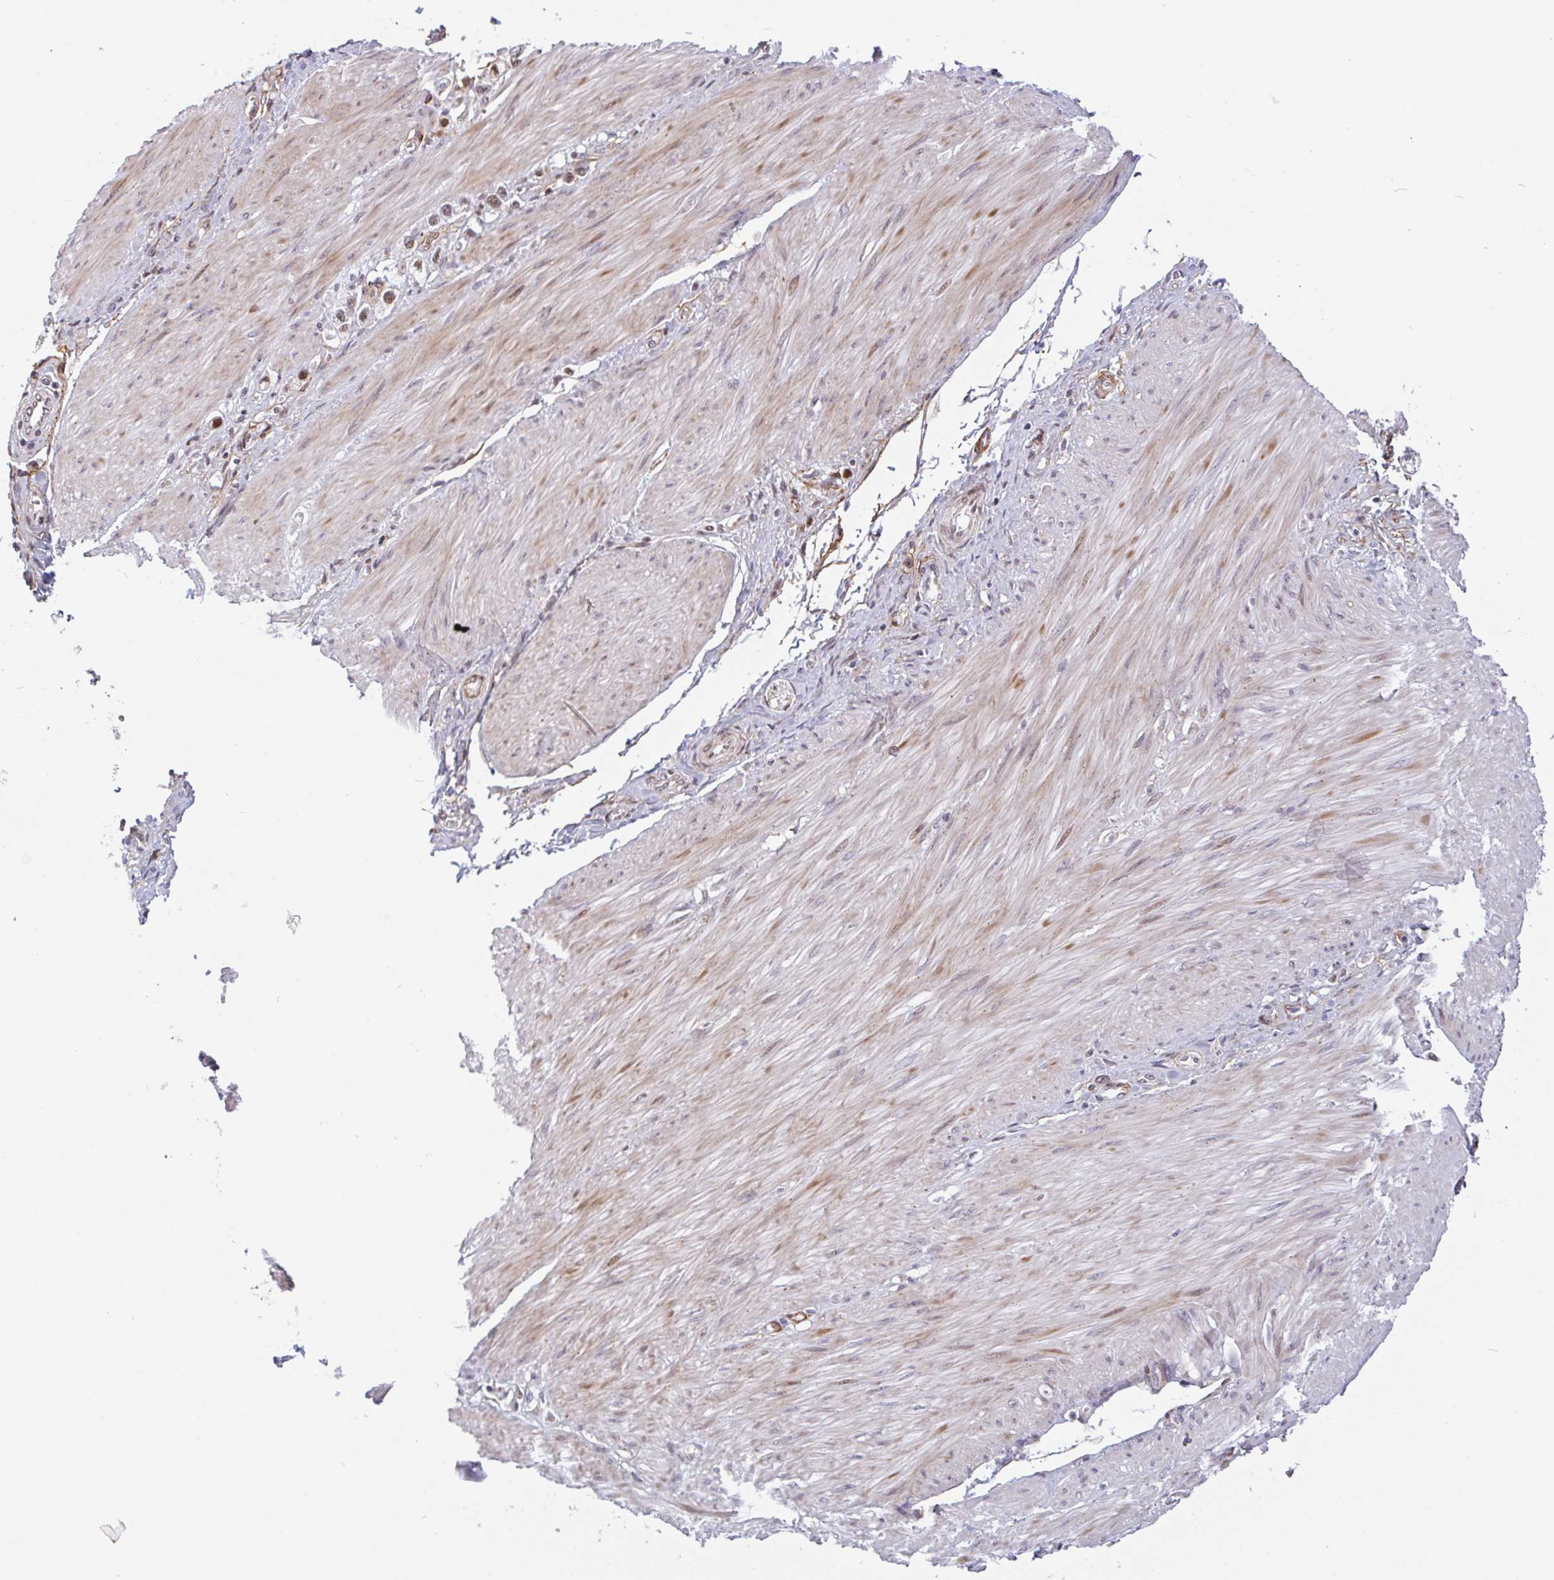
{"staining": {"intensity": "moderate", "quantity": ">75%", "location": "nuclear"}, "tissue": "stomach cancer", "cell_type": "Tumor cells", "image_type": "cancer", "snomed": [{"axis": "morphology", "description": "Adenocarcinoma, NOS"}, {"axis": "topography", "description": "Stomach"}], "caption": "Protein analysis of stomach adenocarcinoma tissue reveals moderate nuclear positivity in about >75% of tumor cells. Nuclei are stained in blue.", "gene": "TMEM119", "patient": {"sex": "female", "age": 65}}